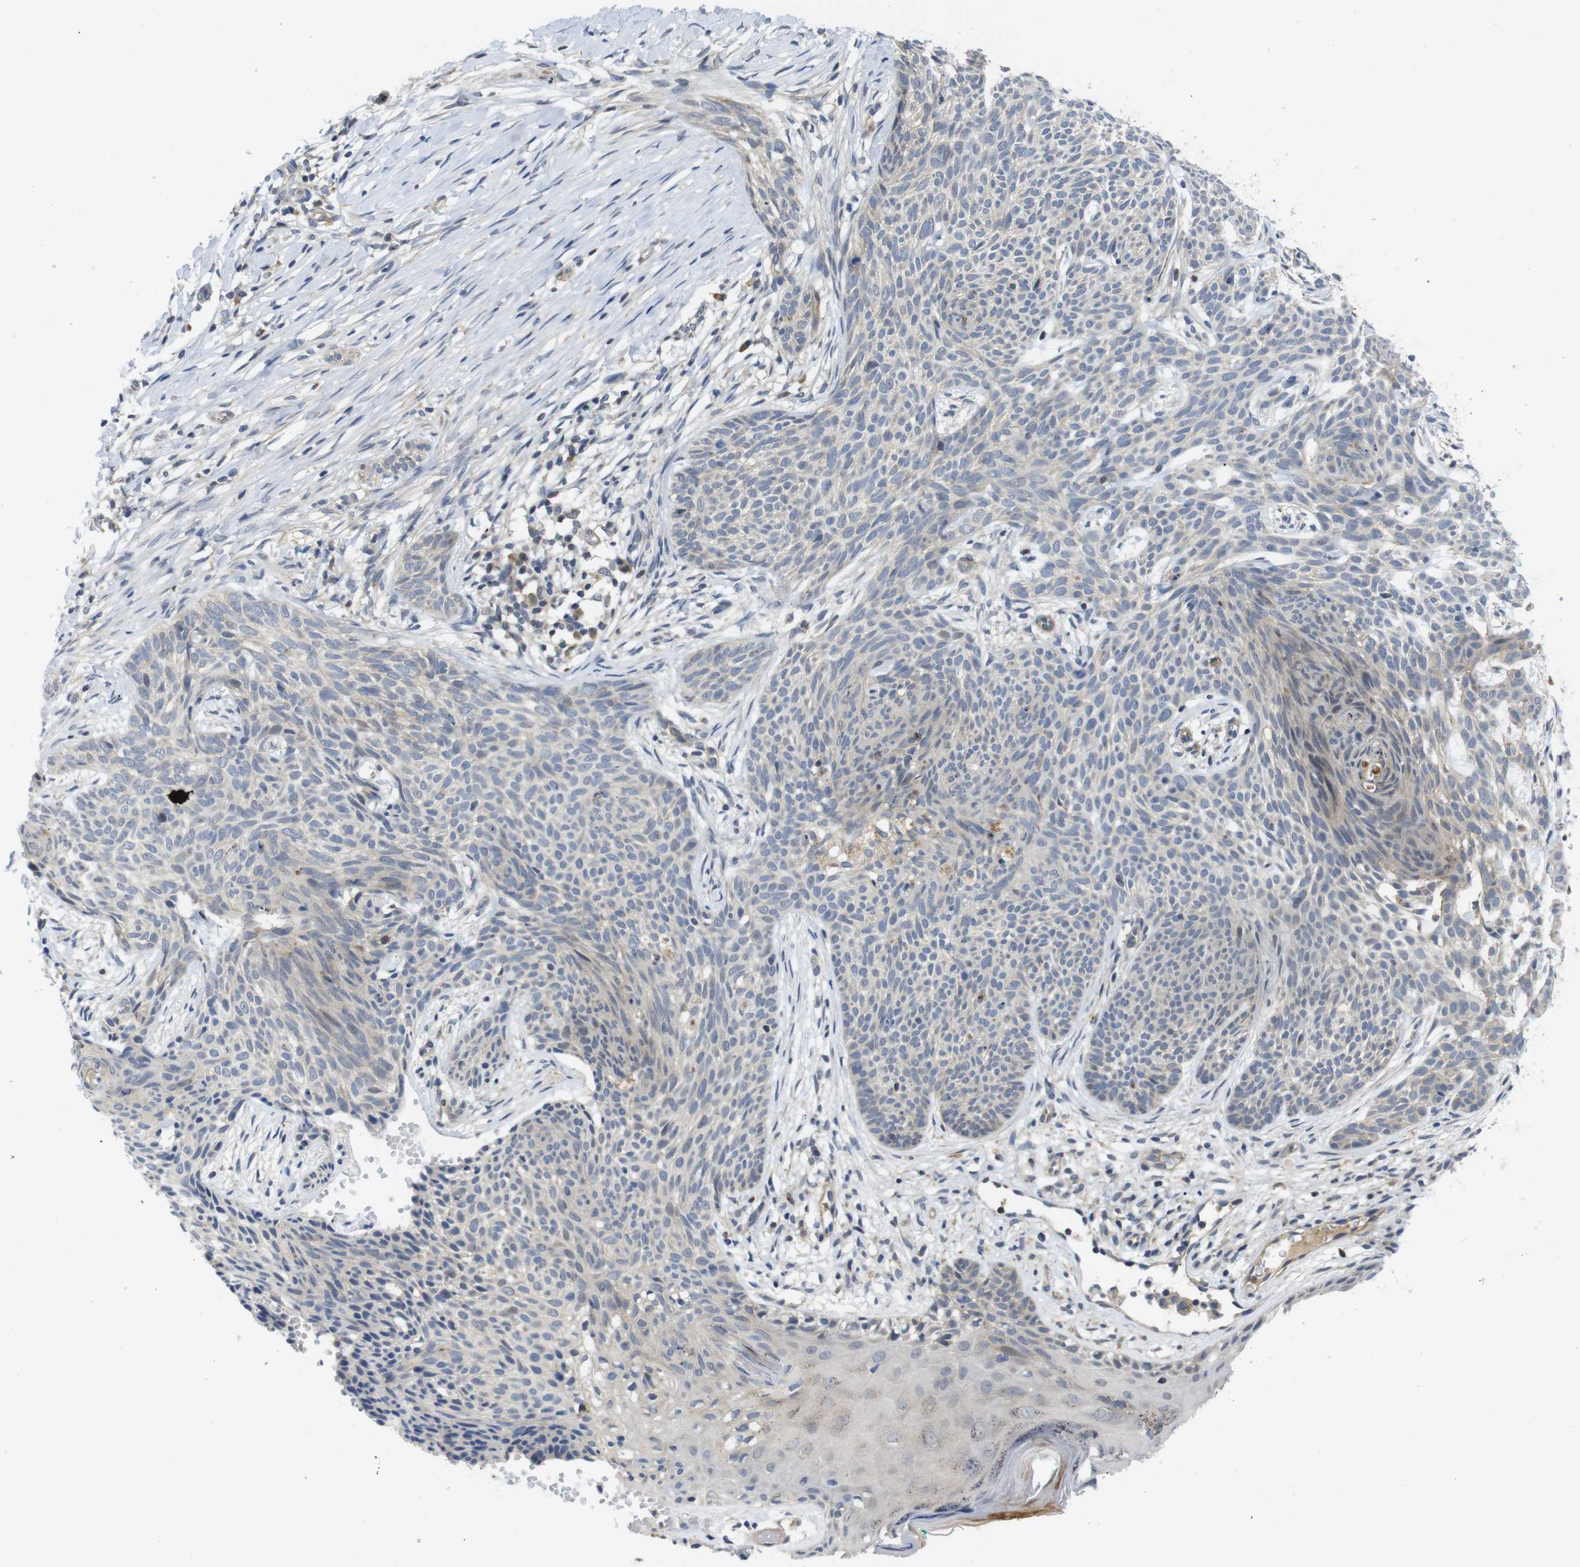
{"staining": {"intensity": "weak", "quantity": "25%-75%", "location": "cytoplasmic/membranous"}, "tissue": "skin cancer", "cell_type": "Tumor cells", "image_type": "cancer", "snomed": [{"axis": "morphology", "description": "Basal cell carcinoma"}, {"axis": "topography", "description": "Skin"}], "caption": "Immunohistochemistry micrograph of basal cell carcinoma (skin) stained for a protein (brown), which displays low levels of weak cytoplasmic/membranous expression in about 25%-75% of tumor cells.", "gene": "FNTA", "patient": {"sex": "female", "age": 59}}